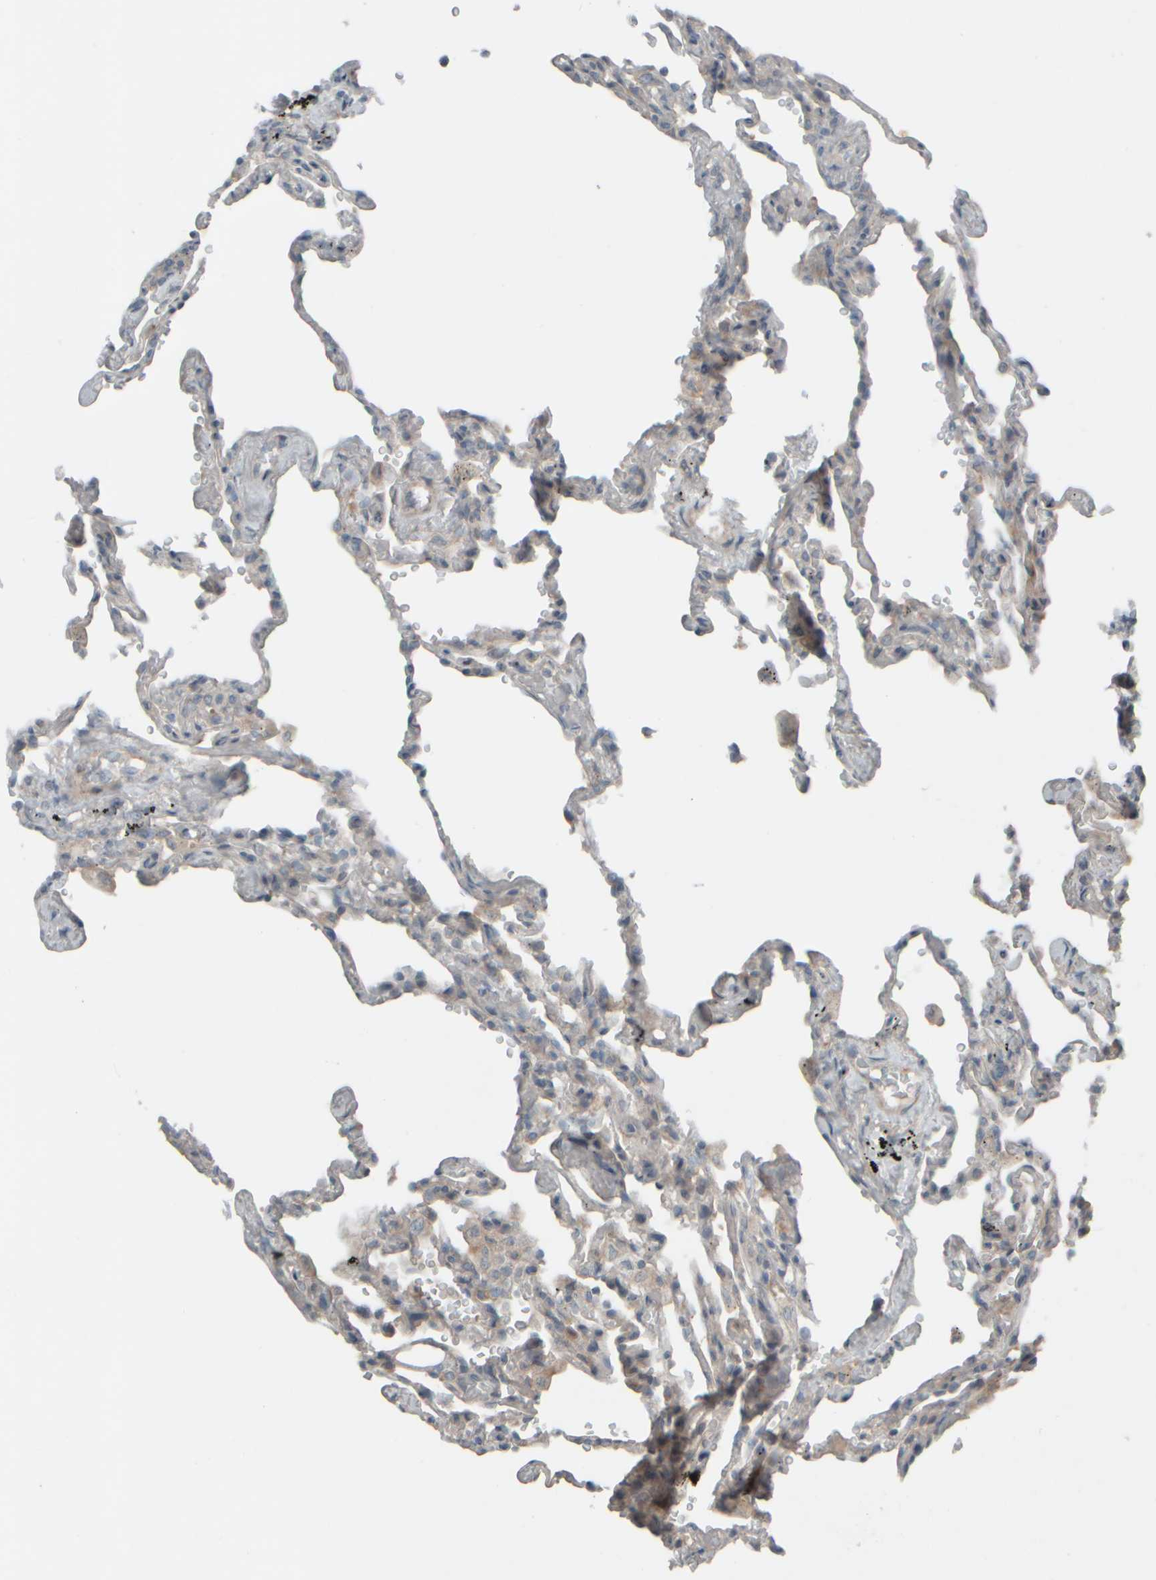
{"staining": {"intensity": "negative", "quantity": "none", "location": "none"}, "tissue": "lung", "cell_type": "Alveolar cells", "image_type": "normal", "snomed": [{"axis": "morphology", "description": "Normal tissue, NOS"}, {"axis": "topography", "description": "Lung"}], "caption": "This is a image of immunohistochemistry (IHC) staining of benign lung, which shows no positivity in alveolar cells. (DAB IHC, high magnification).", "gene": "HGS", "patient": {"sex": "male", "age": 59}}